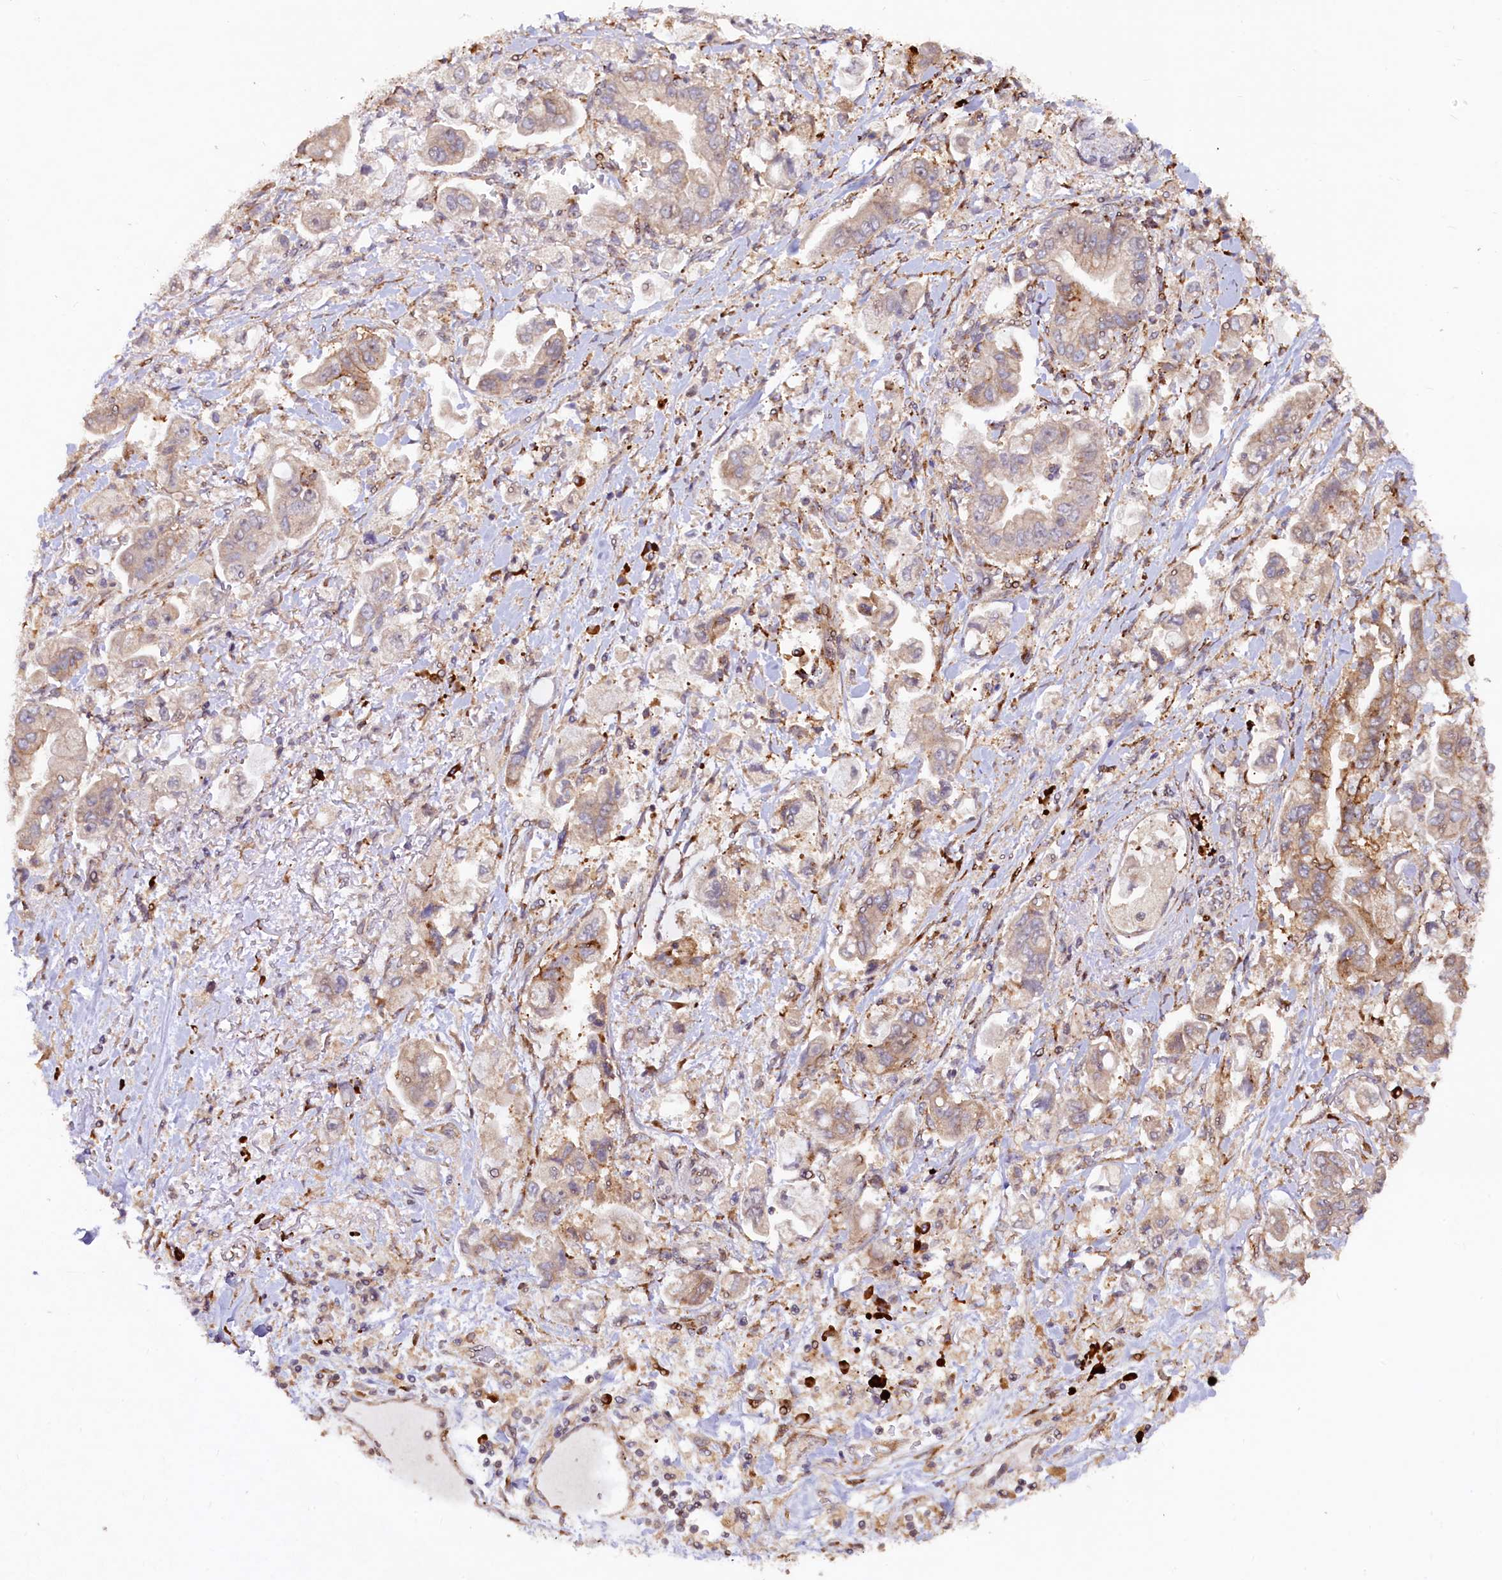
{"staining": {"intensity": "weak", "quantity": ">75%", "location": "cytoplasmic/membranous"}, "tissue": "stomach cancer", "cell_type": "Tumor cells", "image_type": "cancer", "snomed": [{"axis": "morphology", "description": "Adenocarcinoma, NOS"}, {"axis": "topography", "description": "Stomach"}], "caption": "IHC (DAB) staining of stomach adenocarcinoma shows weak cytoplasmic/membranous protein staining in approximately >75% of tumor cells.", "gene": "C5orf15", "patient": {"sex": "male", "age": 62}}